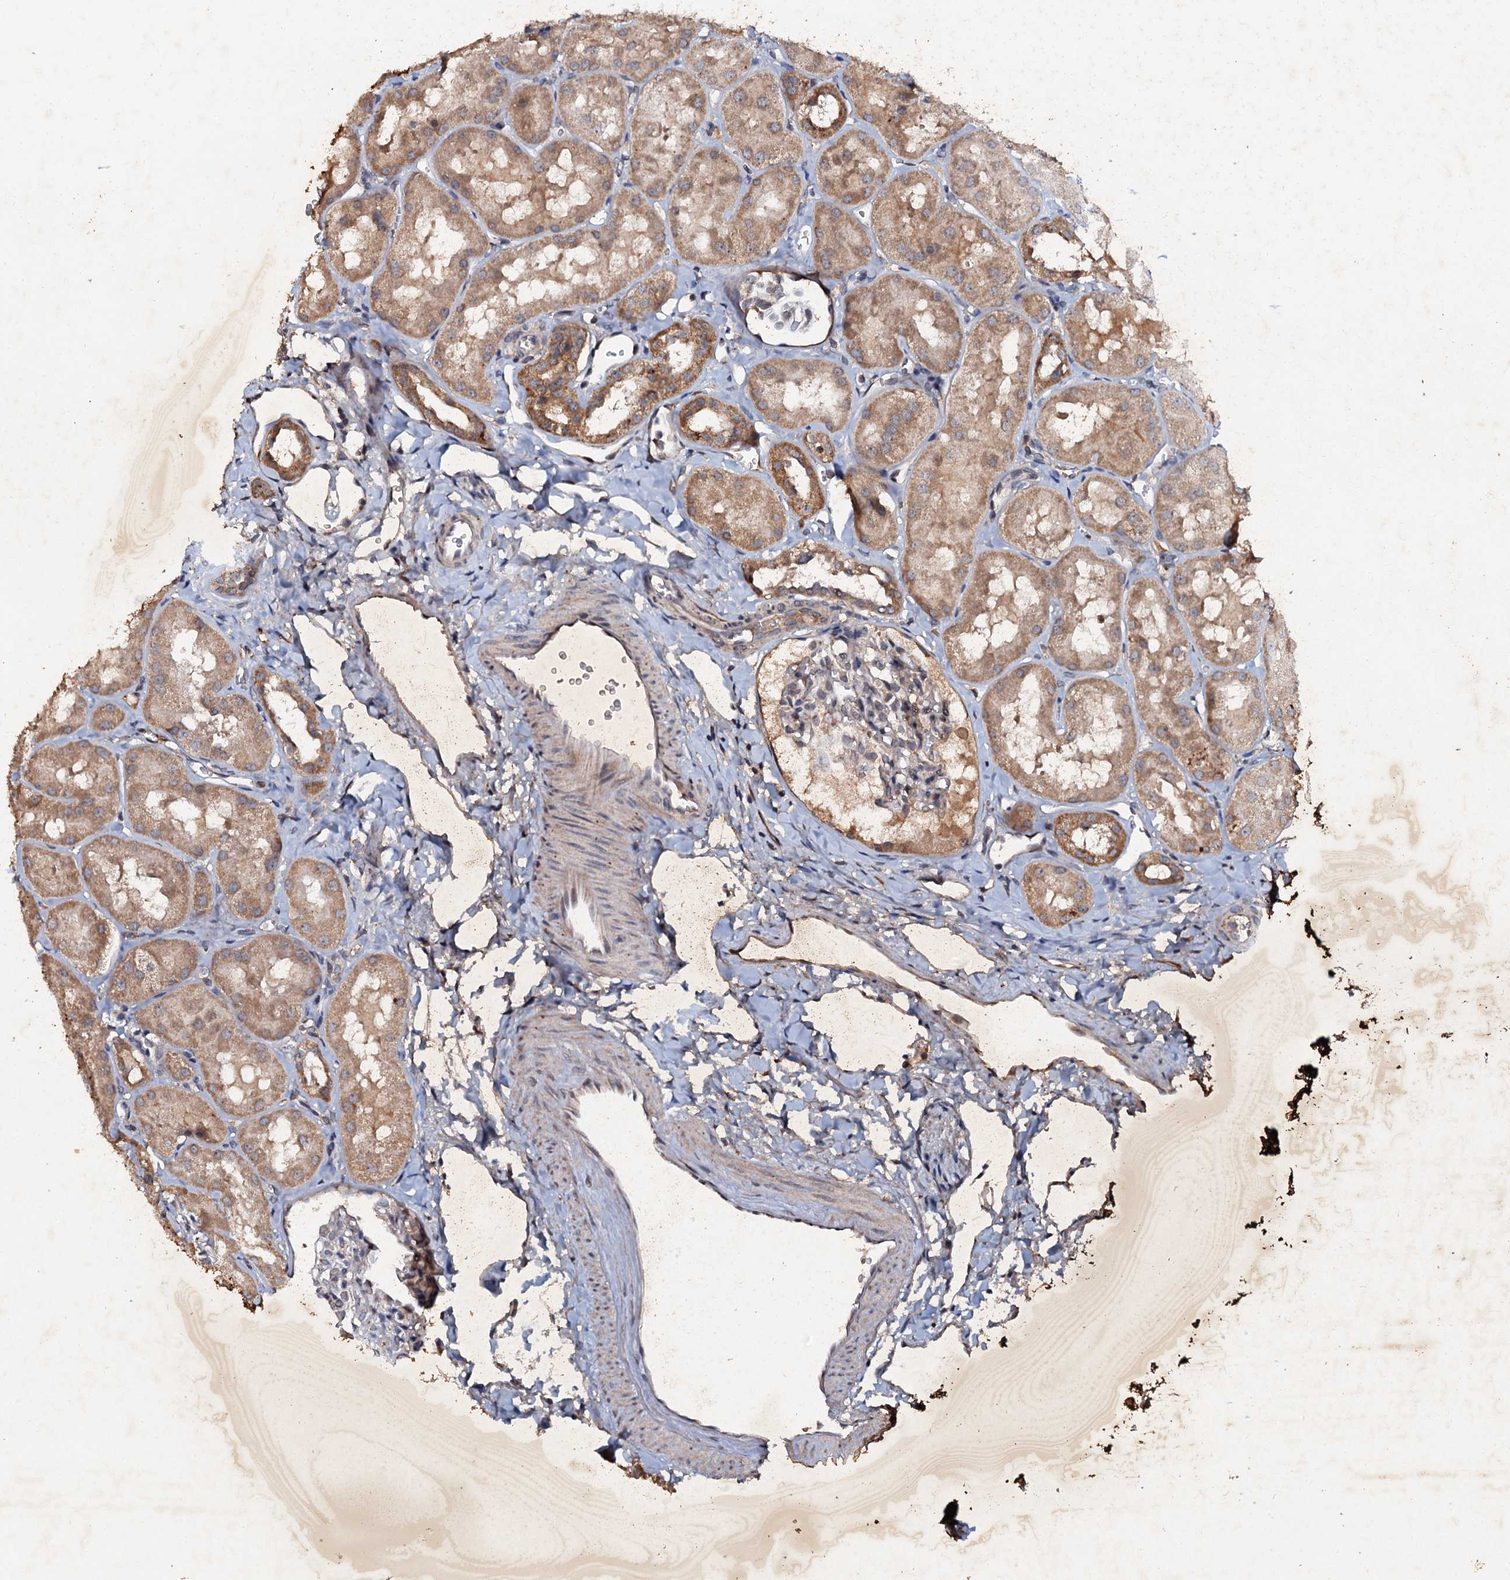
{"staining": {"intensity": "negative", "quantity": "none", "location": "none"}, "tissue": "kidney", "cell_type": "Cells in glomeruli", "image_type": "normal", "snomed": [{"axis": "morphology", "description": "Normal tissue, NOS"}, {"axis": "topography", "description": "Kidney"}, {"axis": "topography", "description": "Urinary bladder"}], "caption": "Unremarkable kidney was stained to show a protein in brown. There is no significant expression in cells in glomeruli. Brightfield microscopy of immunohistochemistry (IHC) stained with DAB (brown) and hematoxylin (blue), captured at high magnification.", "gene": "ADAMTS10", "patient": {"sex": "male", "age": 16}}